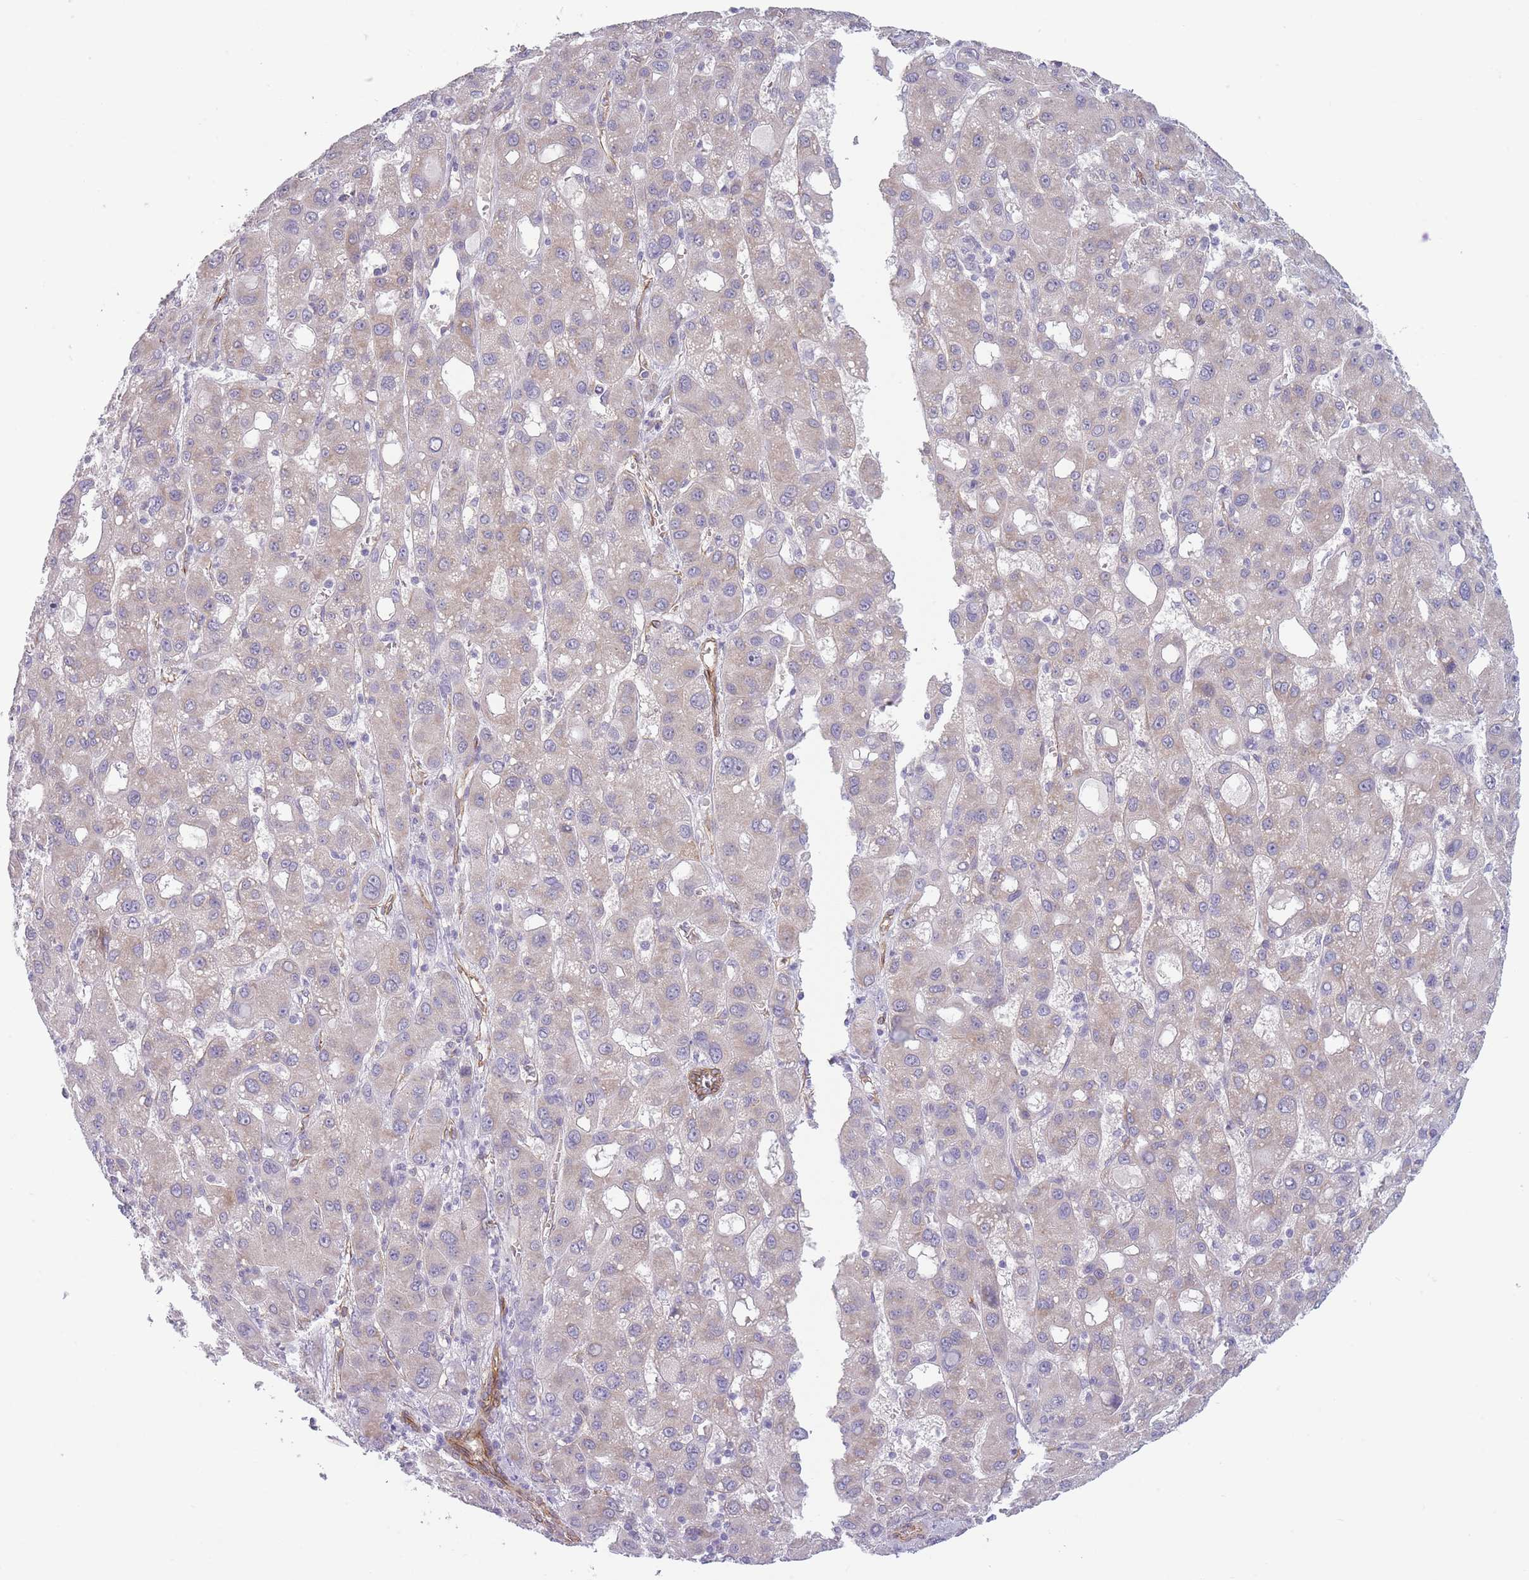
{"staining": {"intensity": "weak", "quantity": "25%-75%", "location": "cytoplasmic/membranous"}, "tissue": "liver cancer", "cell_type": "Tumor cells", "image_type": "cancer", "snomed": [{"axis": "morphology", "description": "Carcinoma, Hepatocellular, NOS"}, {"axis": "topography", "description": "Liver"}], "caption": "A photomicrograph of human liver cancer stained for a protein displays weak cytoplasmic/membranous brown staining in tumor cells.", "gene": "OR6B3", "patient": {"sex": "male", "age": 55}}